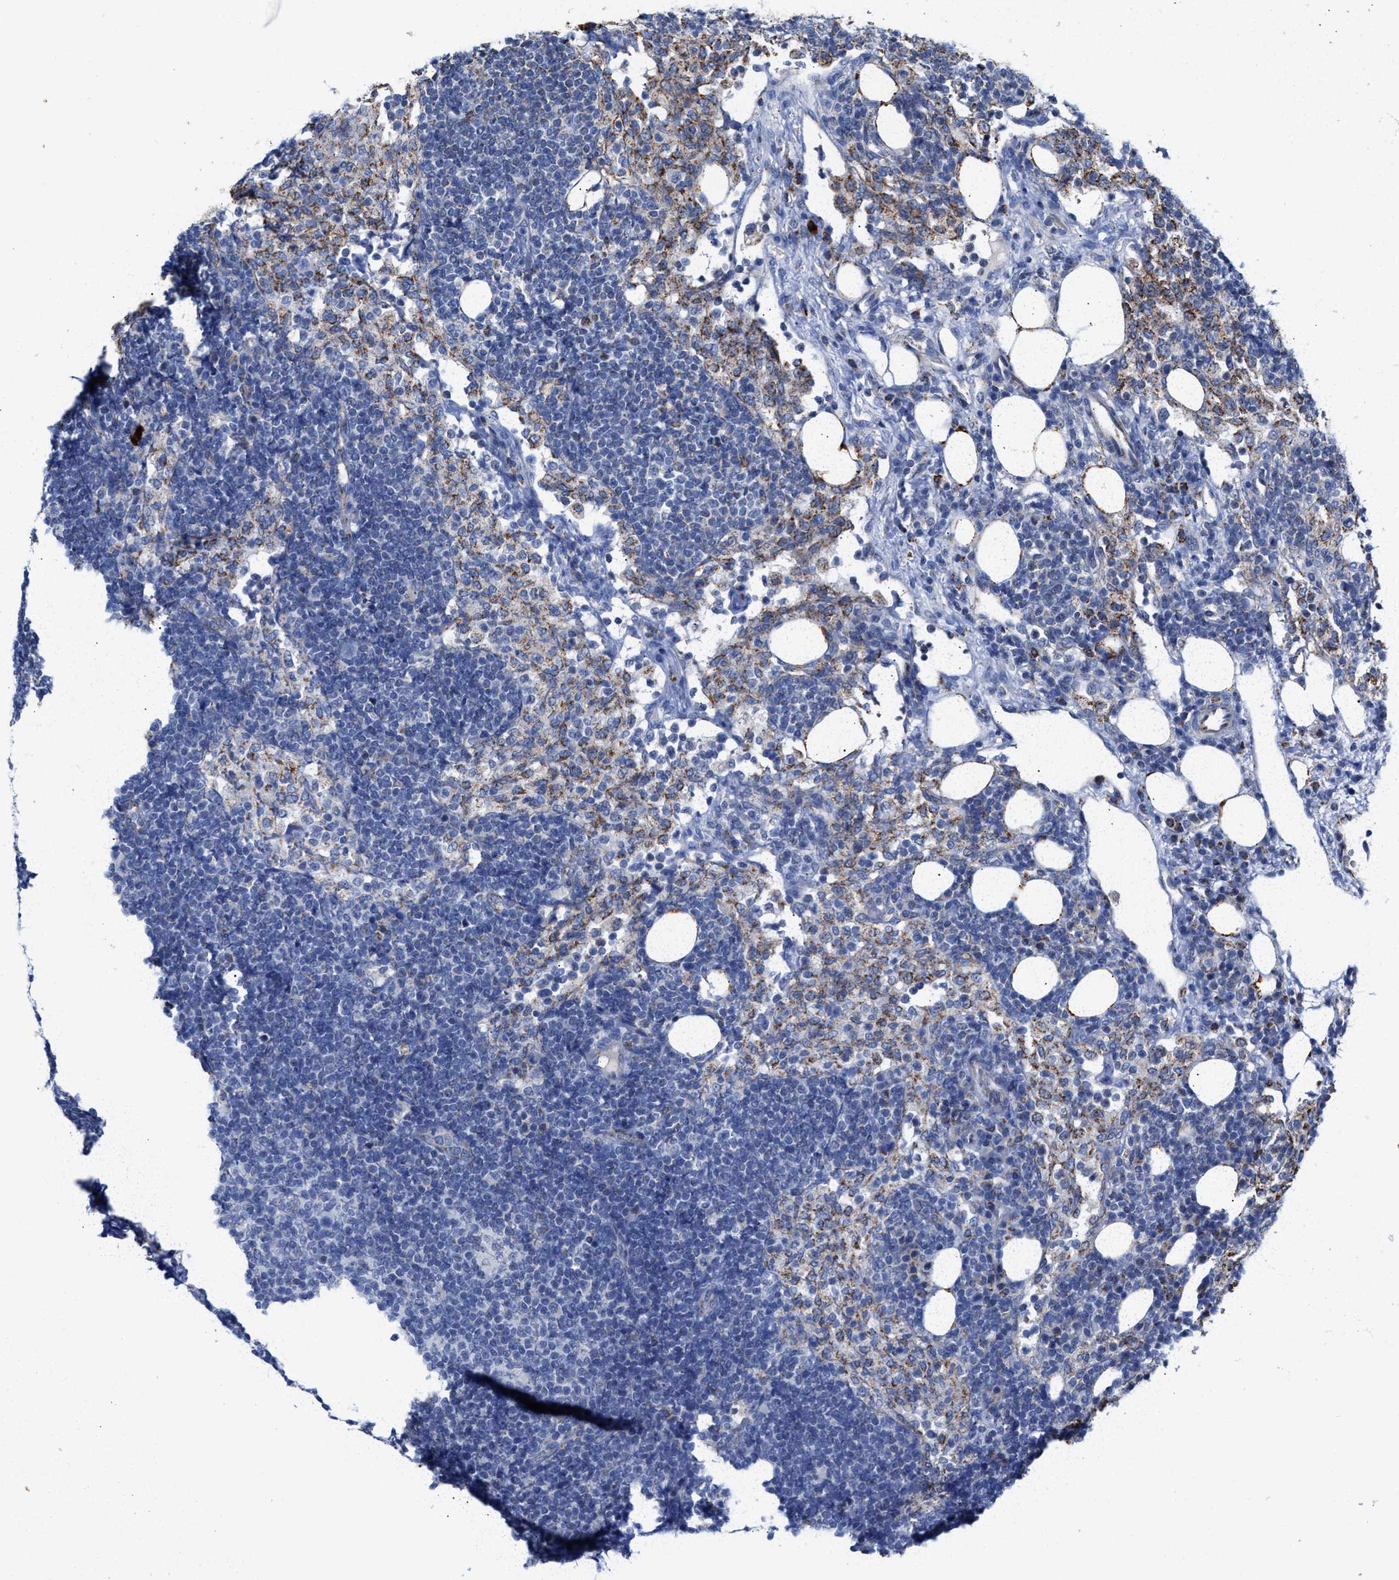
{"staining": {"intensity": "negative", "quantity": "none", "location": "none"}, "tissue": "lymph node", "cell_type": "Germinal center cells", "image_type": "normal", "snomed": [{"axis": "morphology", "description": "Normal tissue, NOS"}, {"axis": "morphology", "description": "Carcinoid, malignant, NOS"}, {"axis": "topography", "description": "Lymph node"}], "caption": "Micrograph shows no significant protein expression in germinal center cells of normal lymph node. Brightfield microscopy of immunohistochemistry stained with DAB (brown) and hematoxylin (blue), captured at high magnification.", "gene": "JAG1", "patient": {"sex": "male", "age": 47}}